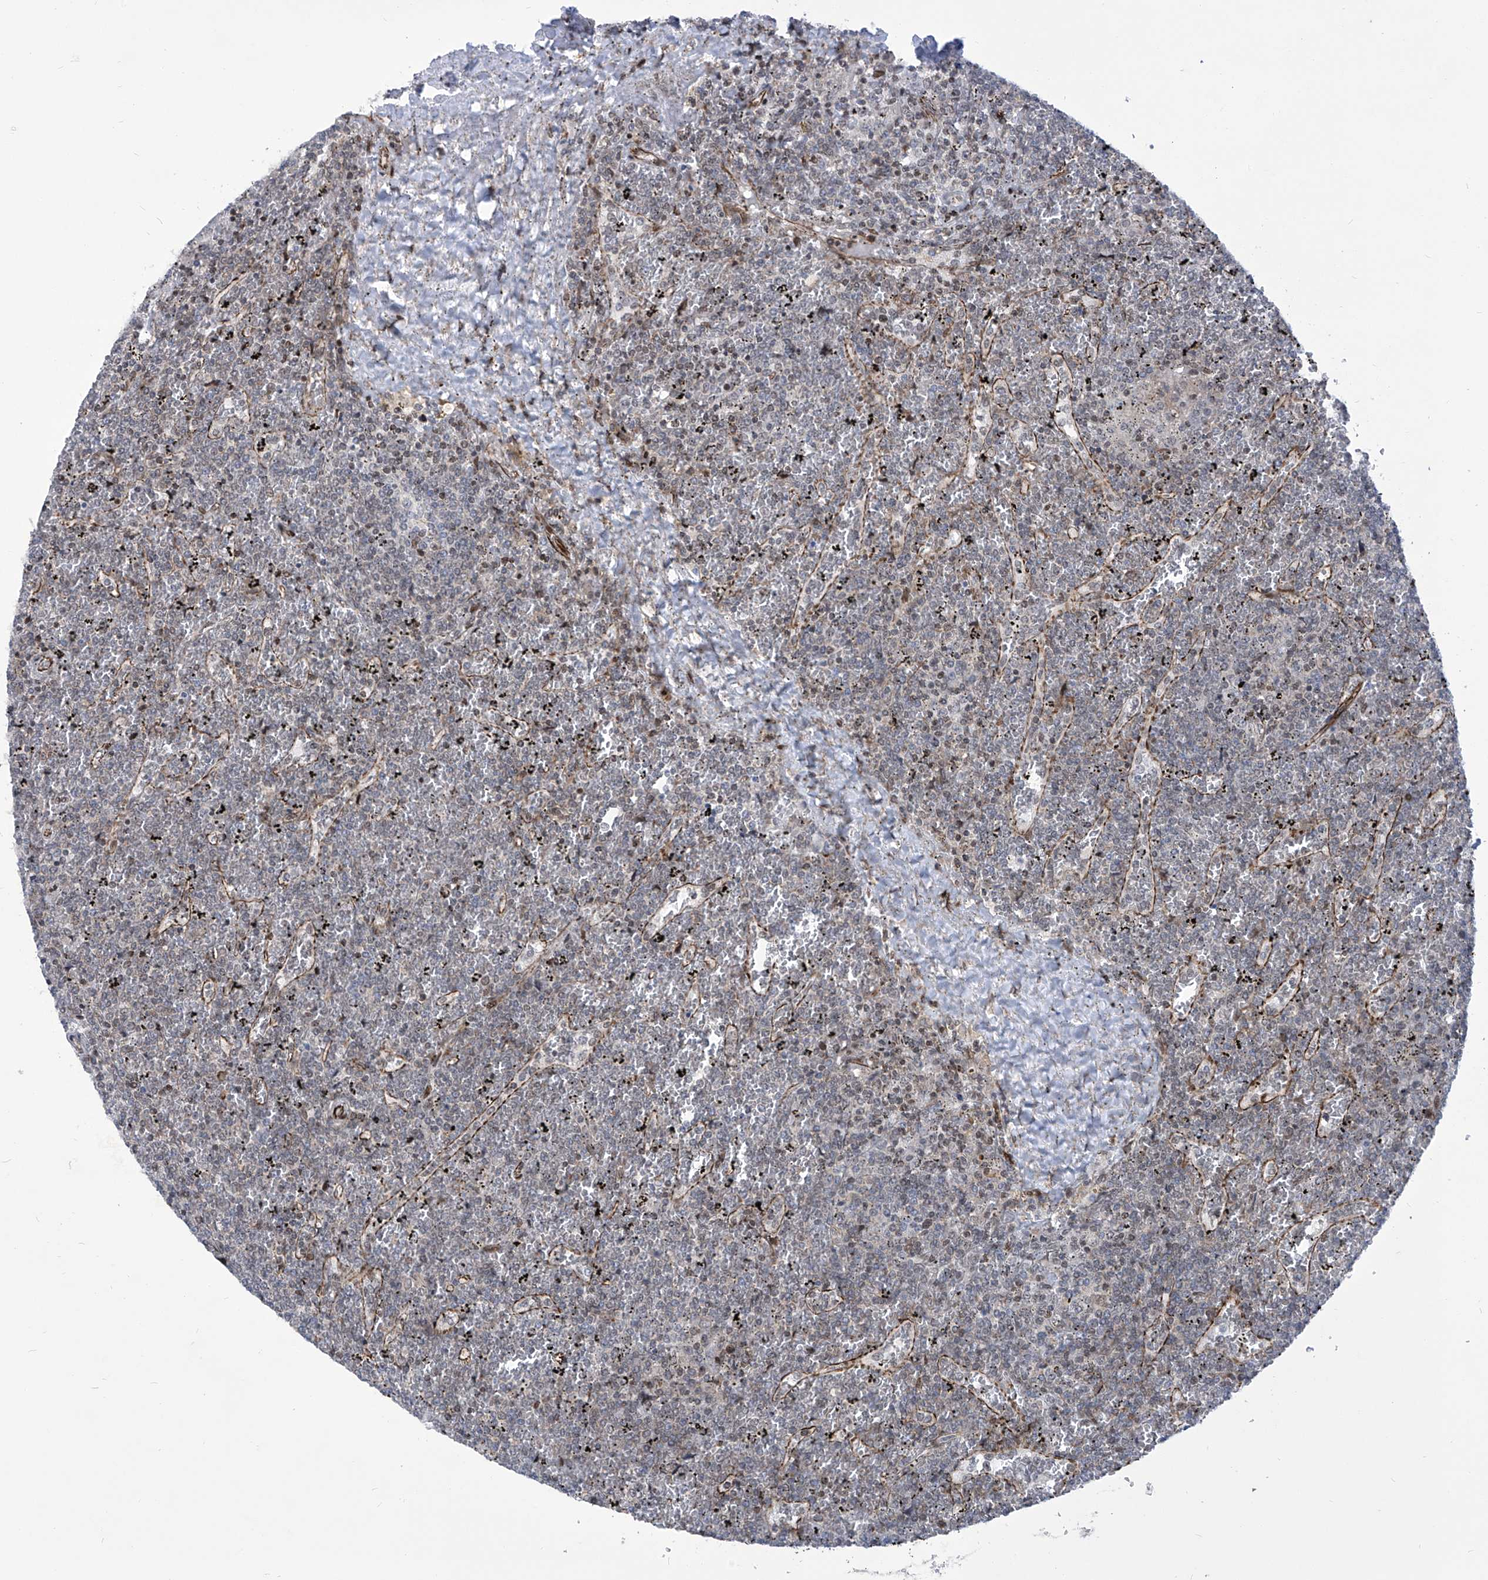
{"staining": {"intensity": "negative", "quantity": "none", "location": "none"}, "tissue": "lymphoma", "cell_type": "Tumor cells", "image_type": "cancer", "snomed": [{"axis": "morphology", "description": "Malignant lymphoma, non-Hodgkin's type, Low grade"}, {"axis": "topography", "description": "Spleen"}], "caption": "Histopathology image shows no protein staining in tumor cells of lymphoma tissue. (Immunohistochemistry (ihc), brightfield microscopy, high magnification).", "gene": "CEP290", "patient": {"sex": "female", "age": 19}}